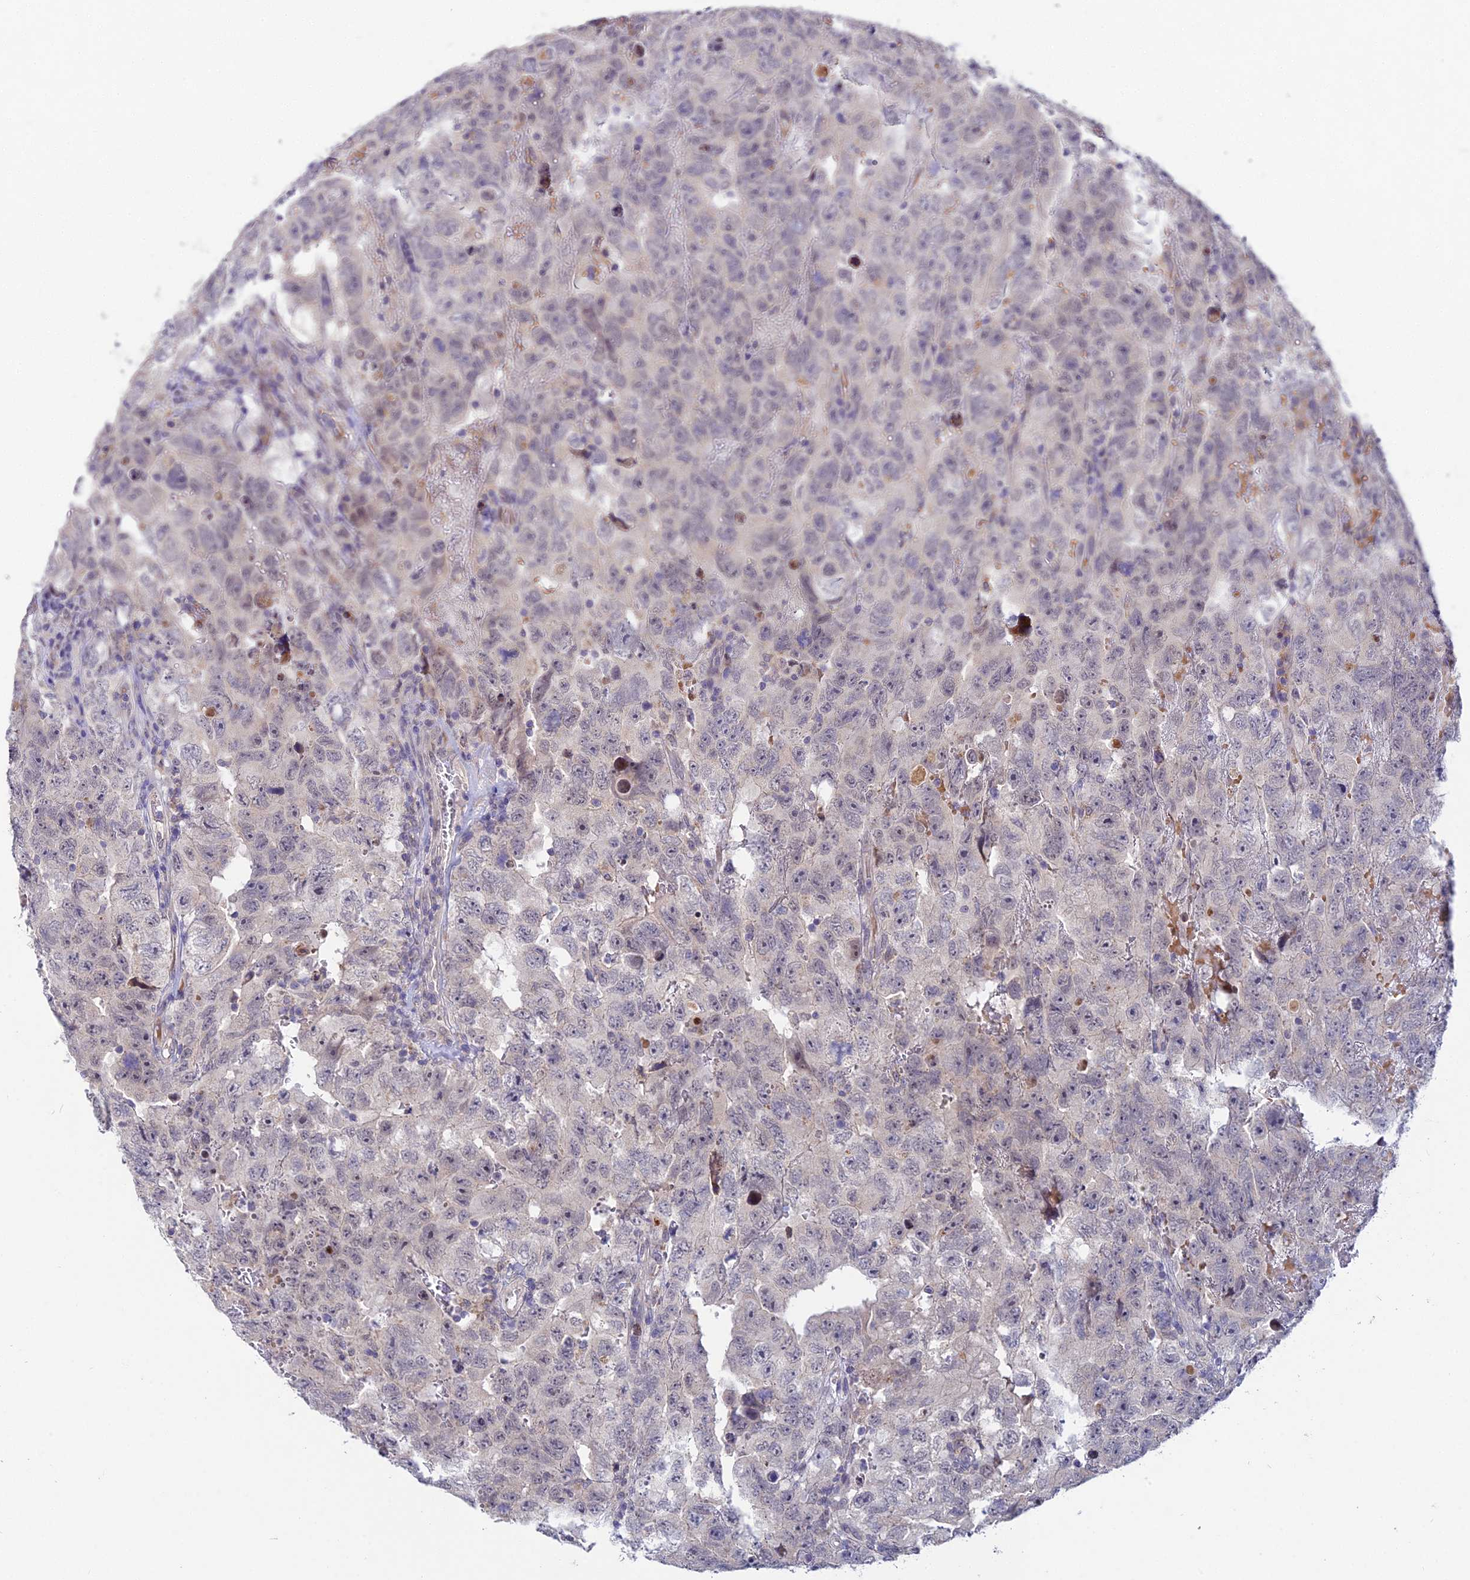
{"staining": {"intensity": "negative", "quantity": "none", "location": "none"}, "tissue": "testis cancer", "cell_type": "Tumor cells", "image_type": "cancer", "snomed": [{"axis": "morphology", "description": "Carcinoma, Embryonal, NOS"}, {"axis": "topography", "description": "Testis"}], "caption": "DAB (3,3'-diaminobenzidine) immunohistochemical staining of human testis embryonal carcinoma reveals no significant staining in tumor cells.", "gene": "WDR43", "patient": {"sex": "male", "age": 45}}